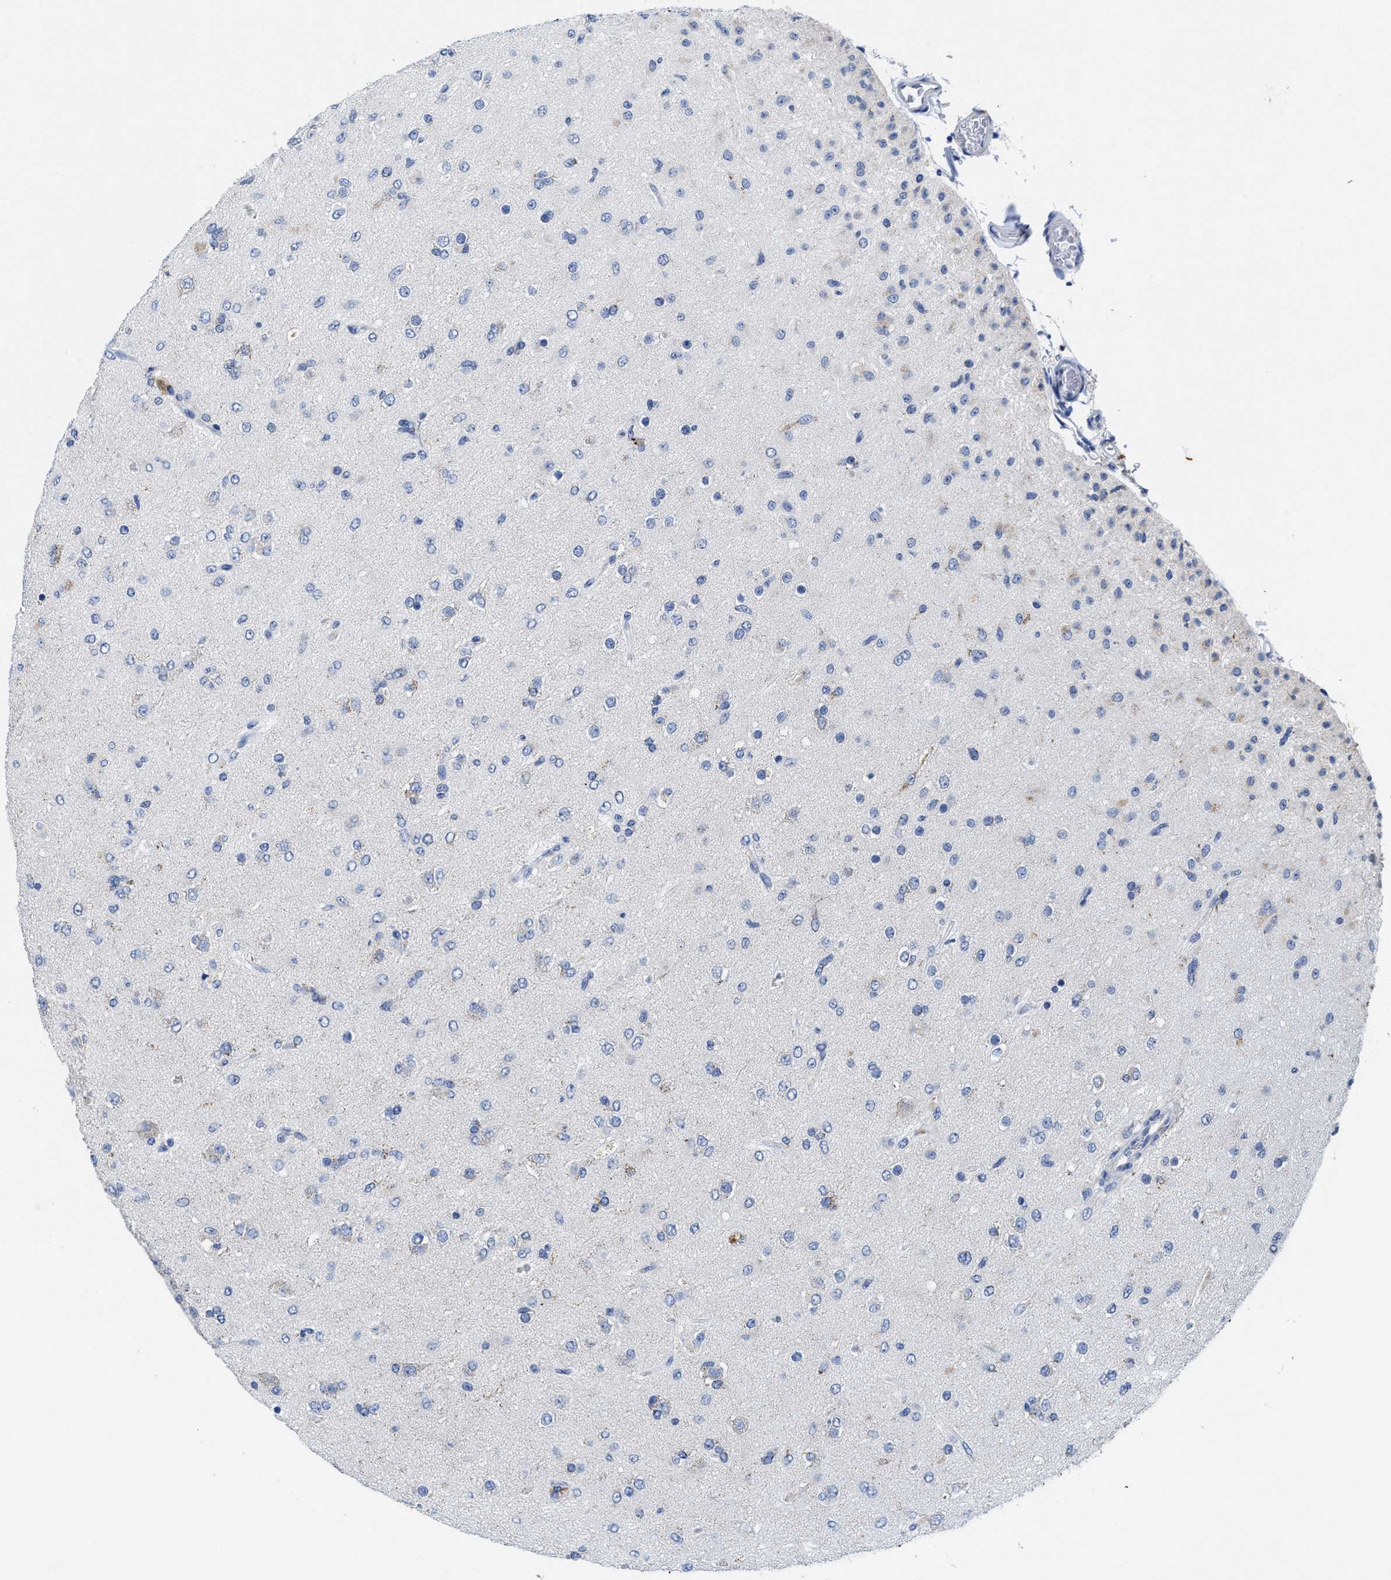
{"staining": {"intensity": "negative", "quantity": "none", "location": "none"}, "tissue": "glioma", "cell_type": "Tumor cells", "image_type": "cancer", "snomed": [{"axis": "morphology", "description": "Glioma, malignant, Low grade"}, {"axis": "topography", "description": "Brain"}], "caption": "Immunohistochemistry micrograph of neoplastic tissue: human low-grade glioma (malignant) stained with DAB (3,3'-diaminobenzidine) demonstrates no significant protein staining in tumor cells.", "gene": "TBRG4", "patient": {"sex": "male", "age": 65}}